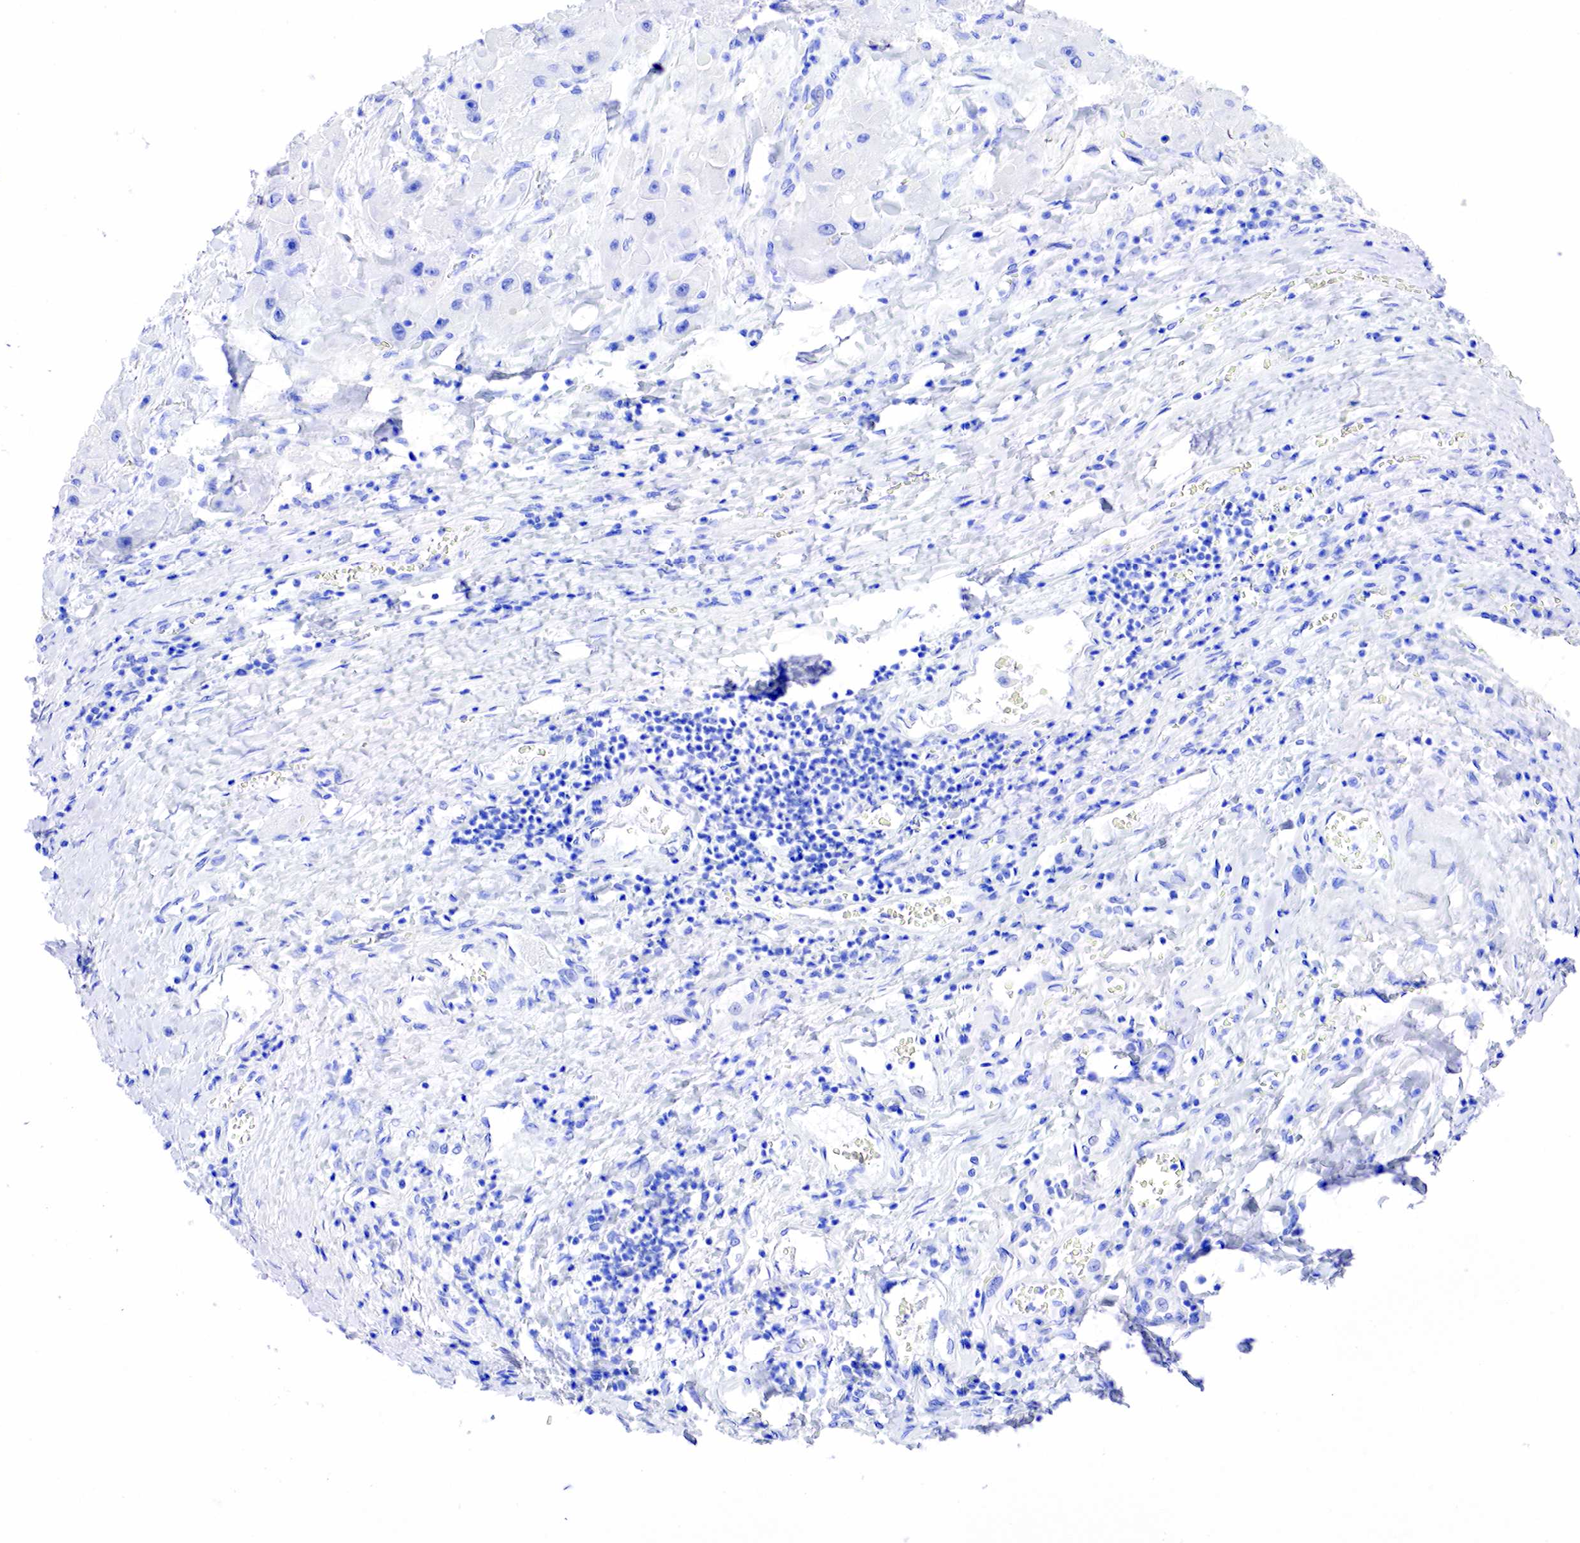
{"staining": {"intensity": "negative", "quantity": "none", "location": "none"}, "tissue": "liver cancer", "cell_type": "Tumor cells", "image_type": "cancer", "snomed": [{"axis": "morphology", "description": "Carcinoma, Hepatocellular, NOS"}, {"axis": "topography", "description": "Liver"}], "caption": "This is an immunohistochemistry (IHC) micrograph of liver cancer (hepatocellular carcinoma). There is no expression in tumor cells.", "gene": "KLK3", "patient": {"sex": "male", "age": 24}}